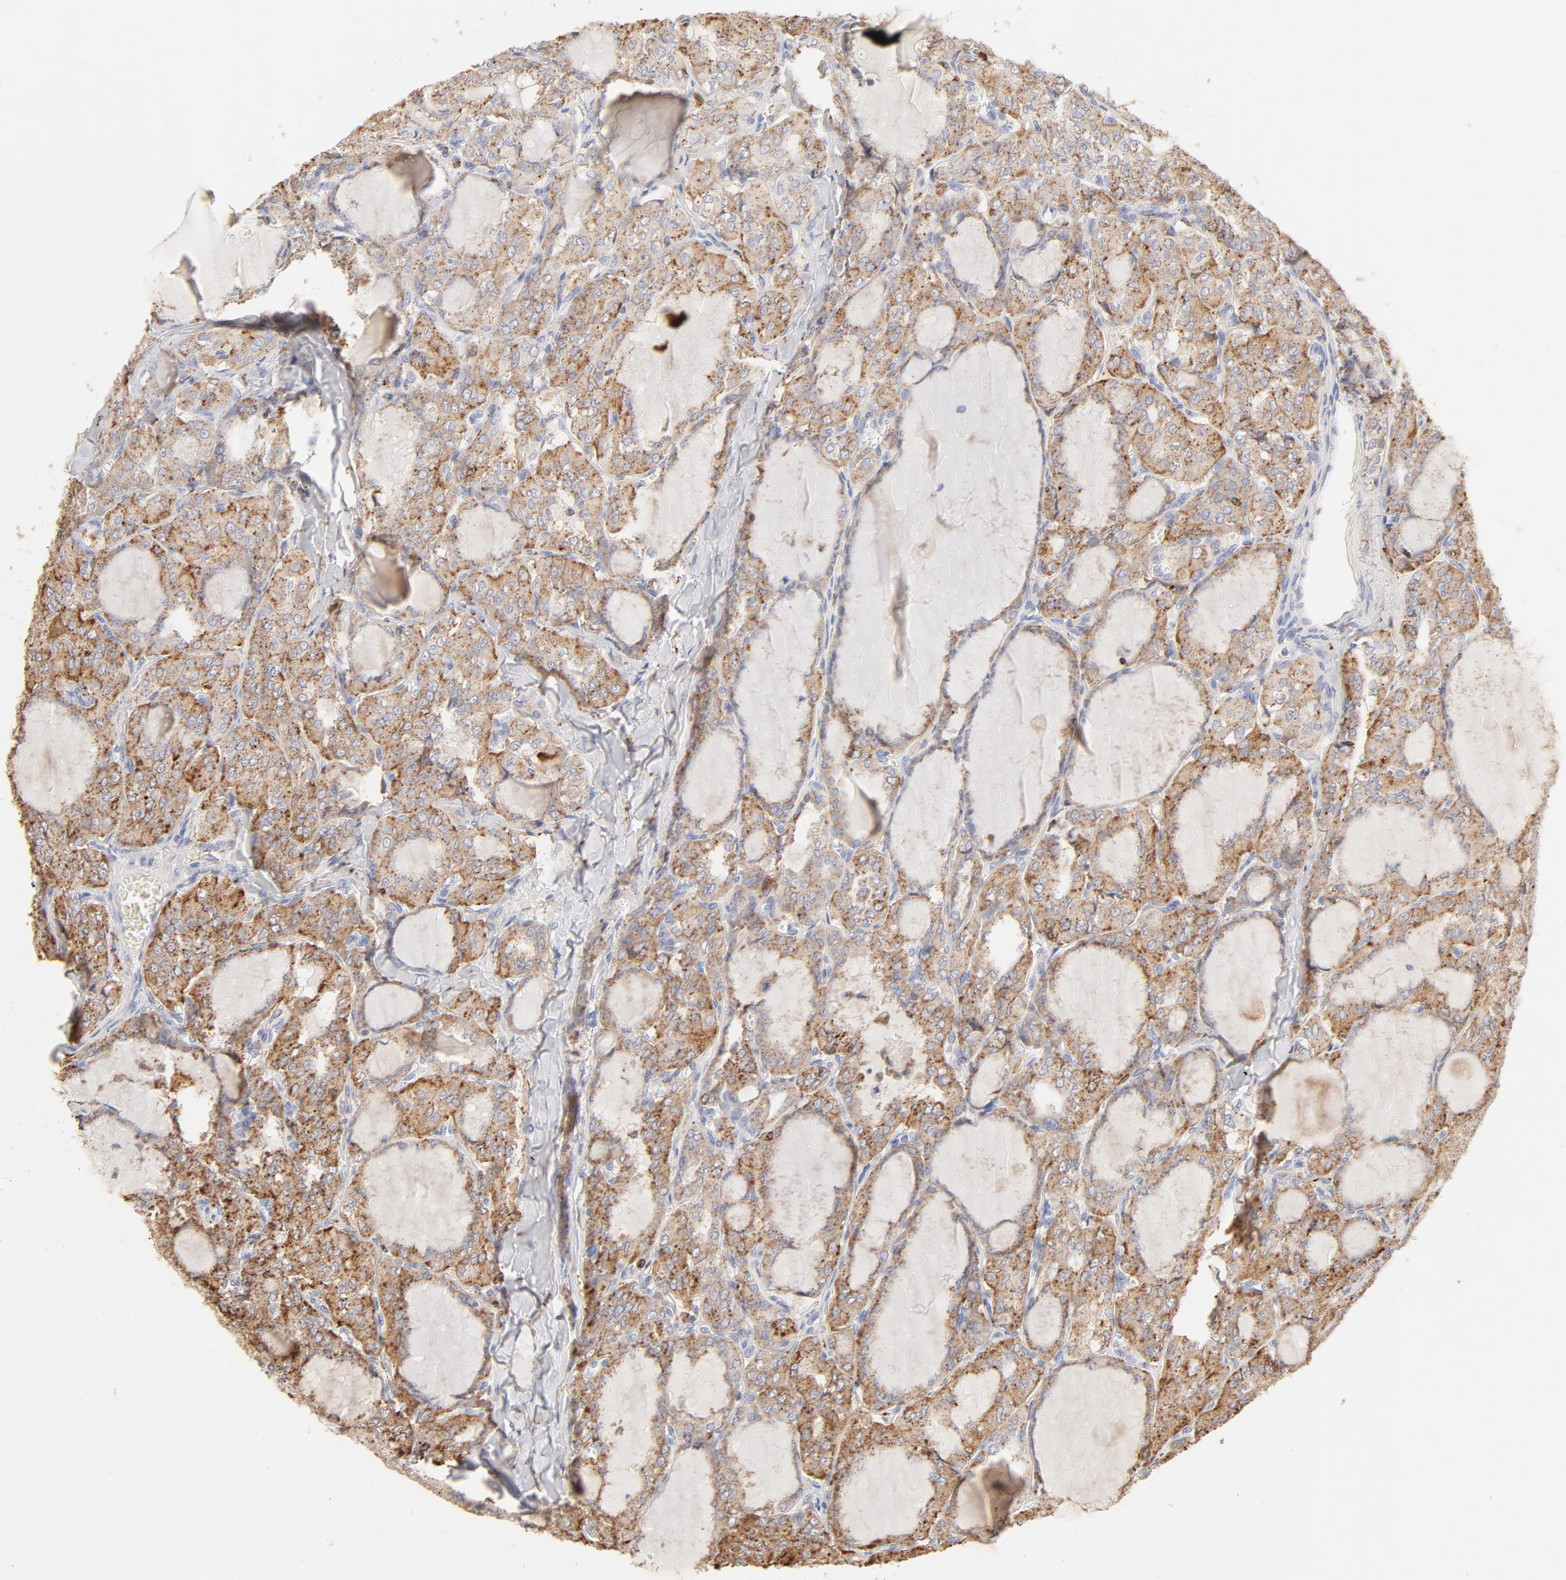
{"staining": {"intensity": "moderate", "quantity": ">75%", "location": "cytoplasmic/membranous"}, "tissue": "thyroid cancer", "cell_type": "Tumor cells", "image_type": "cancer", "snomed": [{"axis": "morphology", "description": "Papillary adenocarcinoma, NOS"}, {"axis": "topography", "description": "Thyroid gland"}], "caption": "High-power microscopy captured an immunohistochemistry (IHC) photomicrograph of thyroid cancer (papillary adenocarcinoma), revealing moderate cytoplasmic/membranous staining in about >75% of tumor cells. (DAB = brown stain, brightfield microscopy at high magnification).", "gene": "CTSH", "patient": {"sex": "male", "age": 20}}